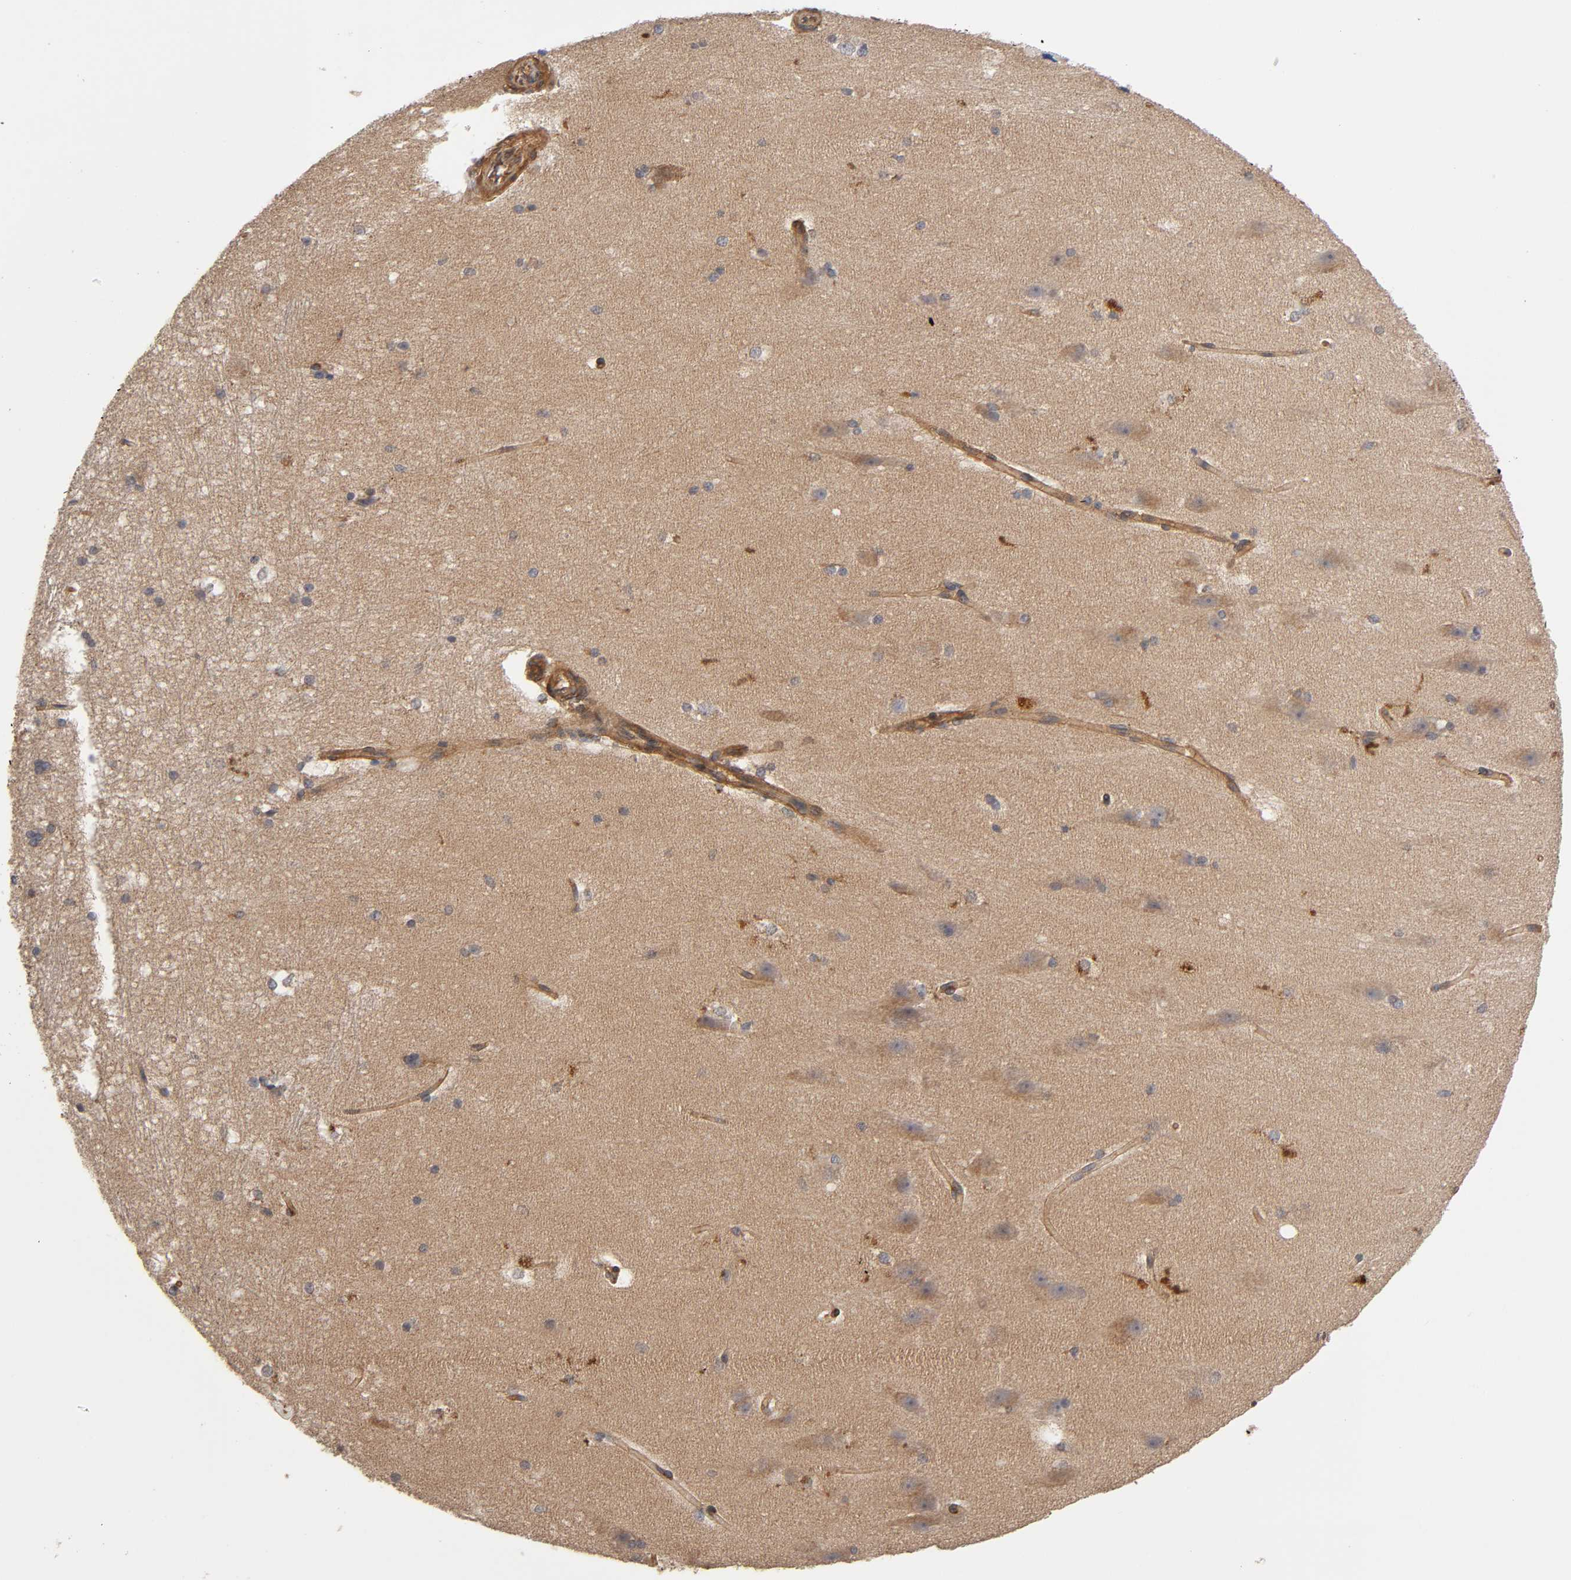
{"staining": {"intensity": "weak", "quantity": "25%-75%", "location": "cytoplasmic/membranous"}, "tissue": "hippocampus", "cell_type": "Glial cells", "image_type": "normal", "snomed": [{"axis": "morphology", "description": "Normal tissue, NOS"}, {"axis": "topography", "description": "Hippocampus"}], "caption": "Immunohistochemical staining of normal human hippocampus shows 25%-75% levels of weak cytoplasmic/membranous protein positivity in about 25%-75% of glial cells. (DAB IHC, brown staining for protein, blue staining for nuclei).", "gene": "LAMTOR2", "patient": {"sex": "female", "age": 19}}